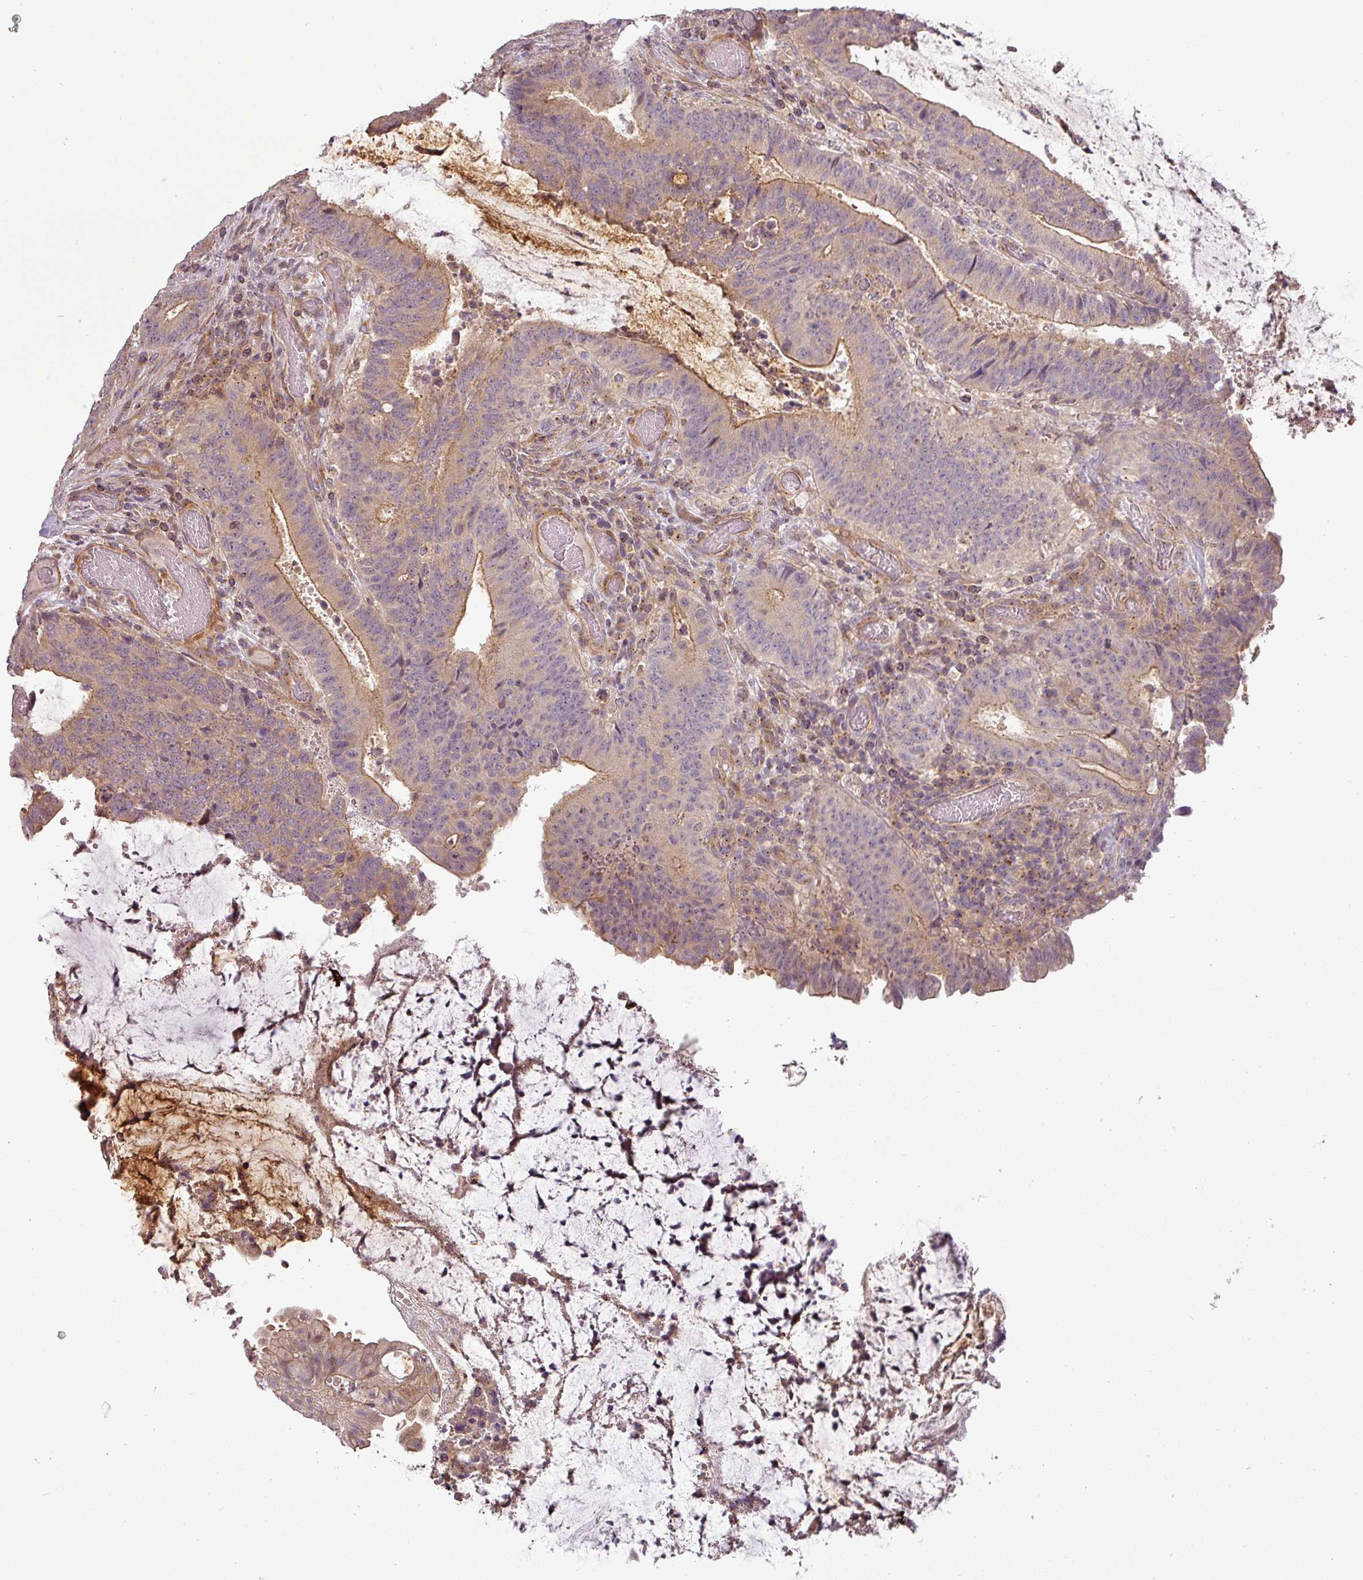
{"staining": {"intensity": "moderate", "quantity": "<25%", "location": "cytoplasmic/membranous"}, "tissue": "colorectal cancer", "cell_type": "Tumor cells", "image_type": "cancer", "snomed": [{"axis": "morphology", "description": "Adenocarcinoma, NOS"}, {"axis": "topography", "description": "Colon"}], "caption": "Protein expression by IHC demonstrates moderate cytoplasmic/membranous positivity in about <25% of tumor cells in colorectal cancer (adenocarcinoma). (DAB IHC with brightfield microscopy, high magnification).", "gene": "NIN", "patient": {"sex": "female", "age": 43}}